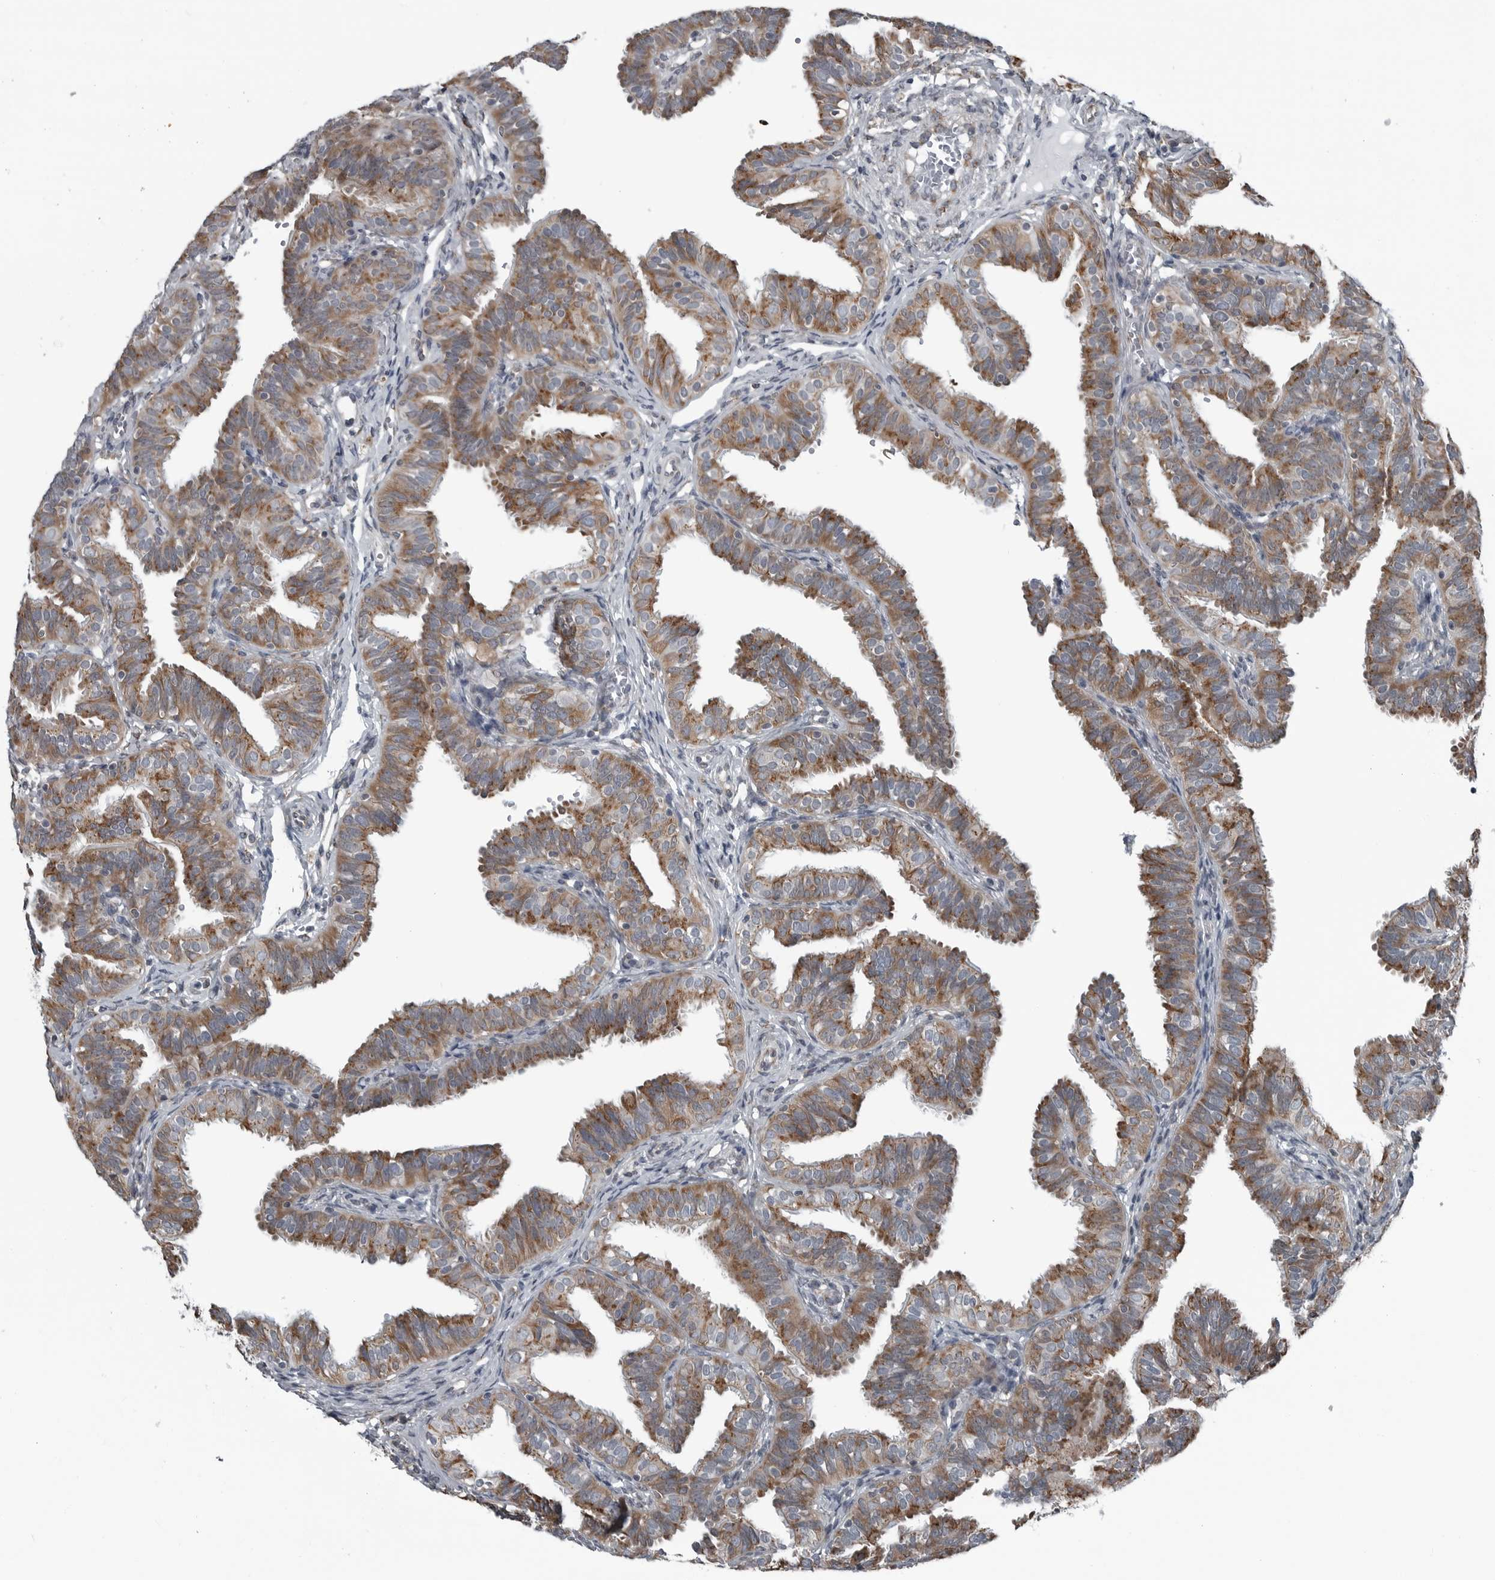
{"staining": {"intensity": "moderate", "quantity": "25%-75%", "location": "cytoplasmic/membranous"}, "tissue": "fallopian tube", "cell_type": "Glandular cells", "image_type": "normal", "snomed": [{"axis": "morphology", "description": "Normal tissue, NOS"}, {"axis": "topography", "description": "Fallopian tube"}], "caption": "Protein staining reveals moderate cytoplasmic/membranous staining in about 25%-75% of glandular cells in unremarkable fallopian tube.", "gene": "CEP85", "patient": {"sex": "female", "age": 35}}